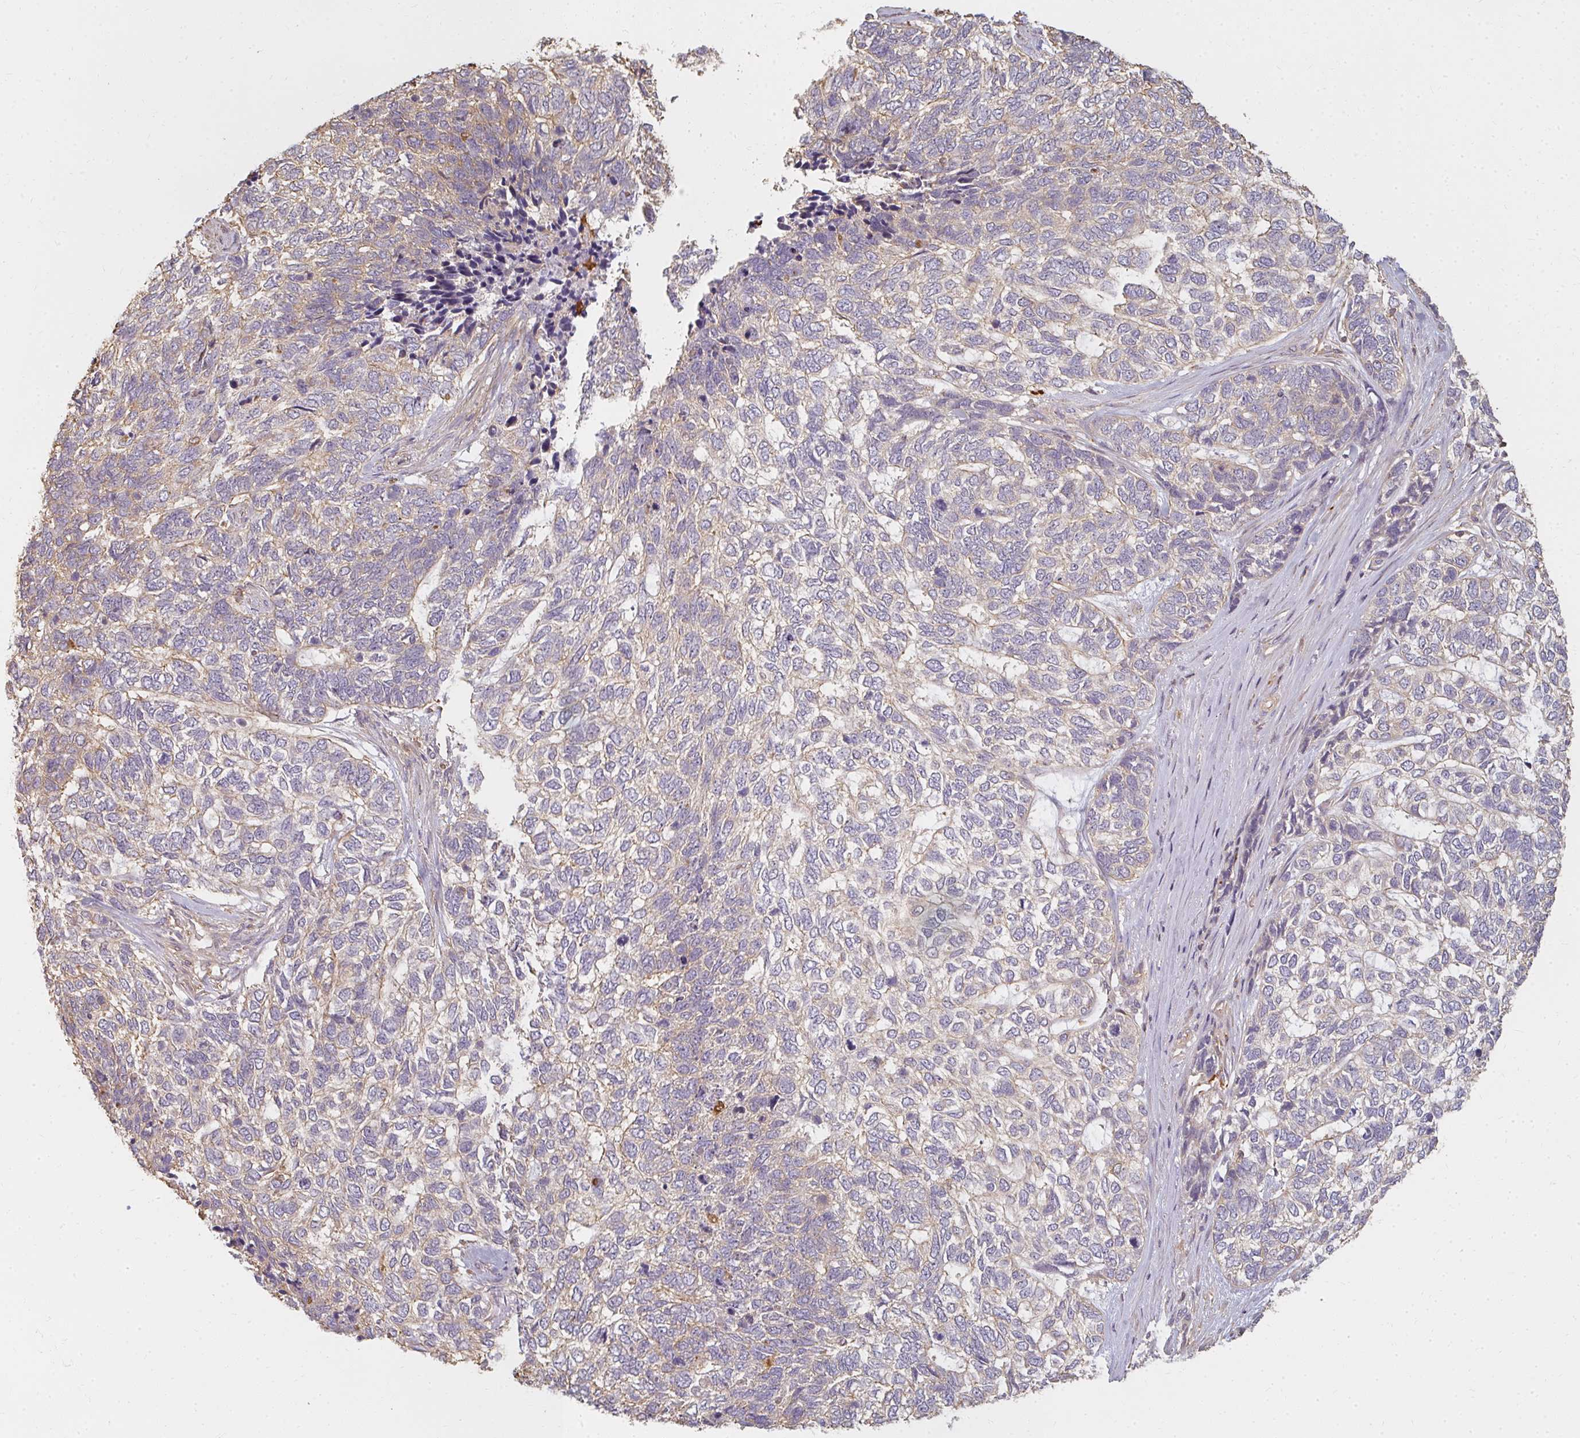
{"staining": {"intensity": "weak", "quantity": "<25%", "location": "cytoplasmic/membranous"}, "tissue": "skin cancer", "cell_type": "Tumor cells", "image_type": "cancer", "snomed": [{"axis": "morphology", "description": "Basal cell carcinoma"}, {"axis": "topography", "description": "Skin"}], "caption": "Tumor cells are negative for brown protein staining in skin cancer (basal cell carcinoma).", "gene": "CNTRL", "patient": {"sex": "female", "age": 65}}